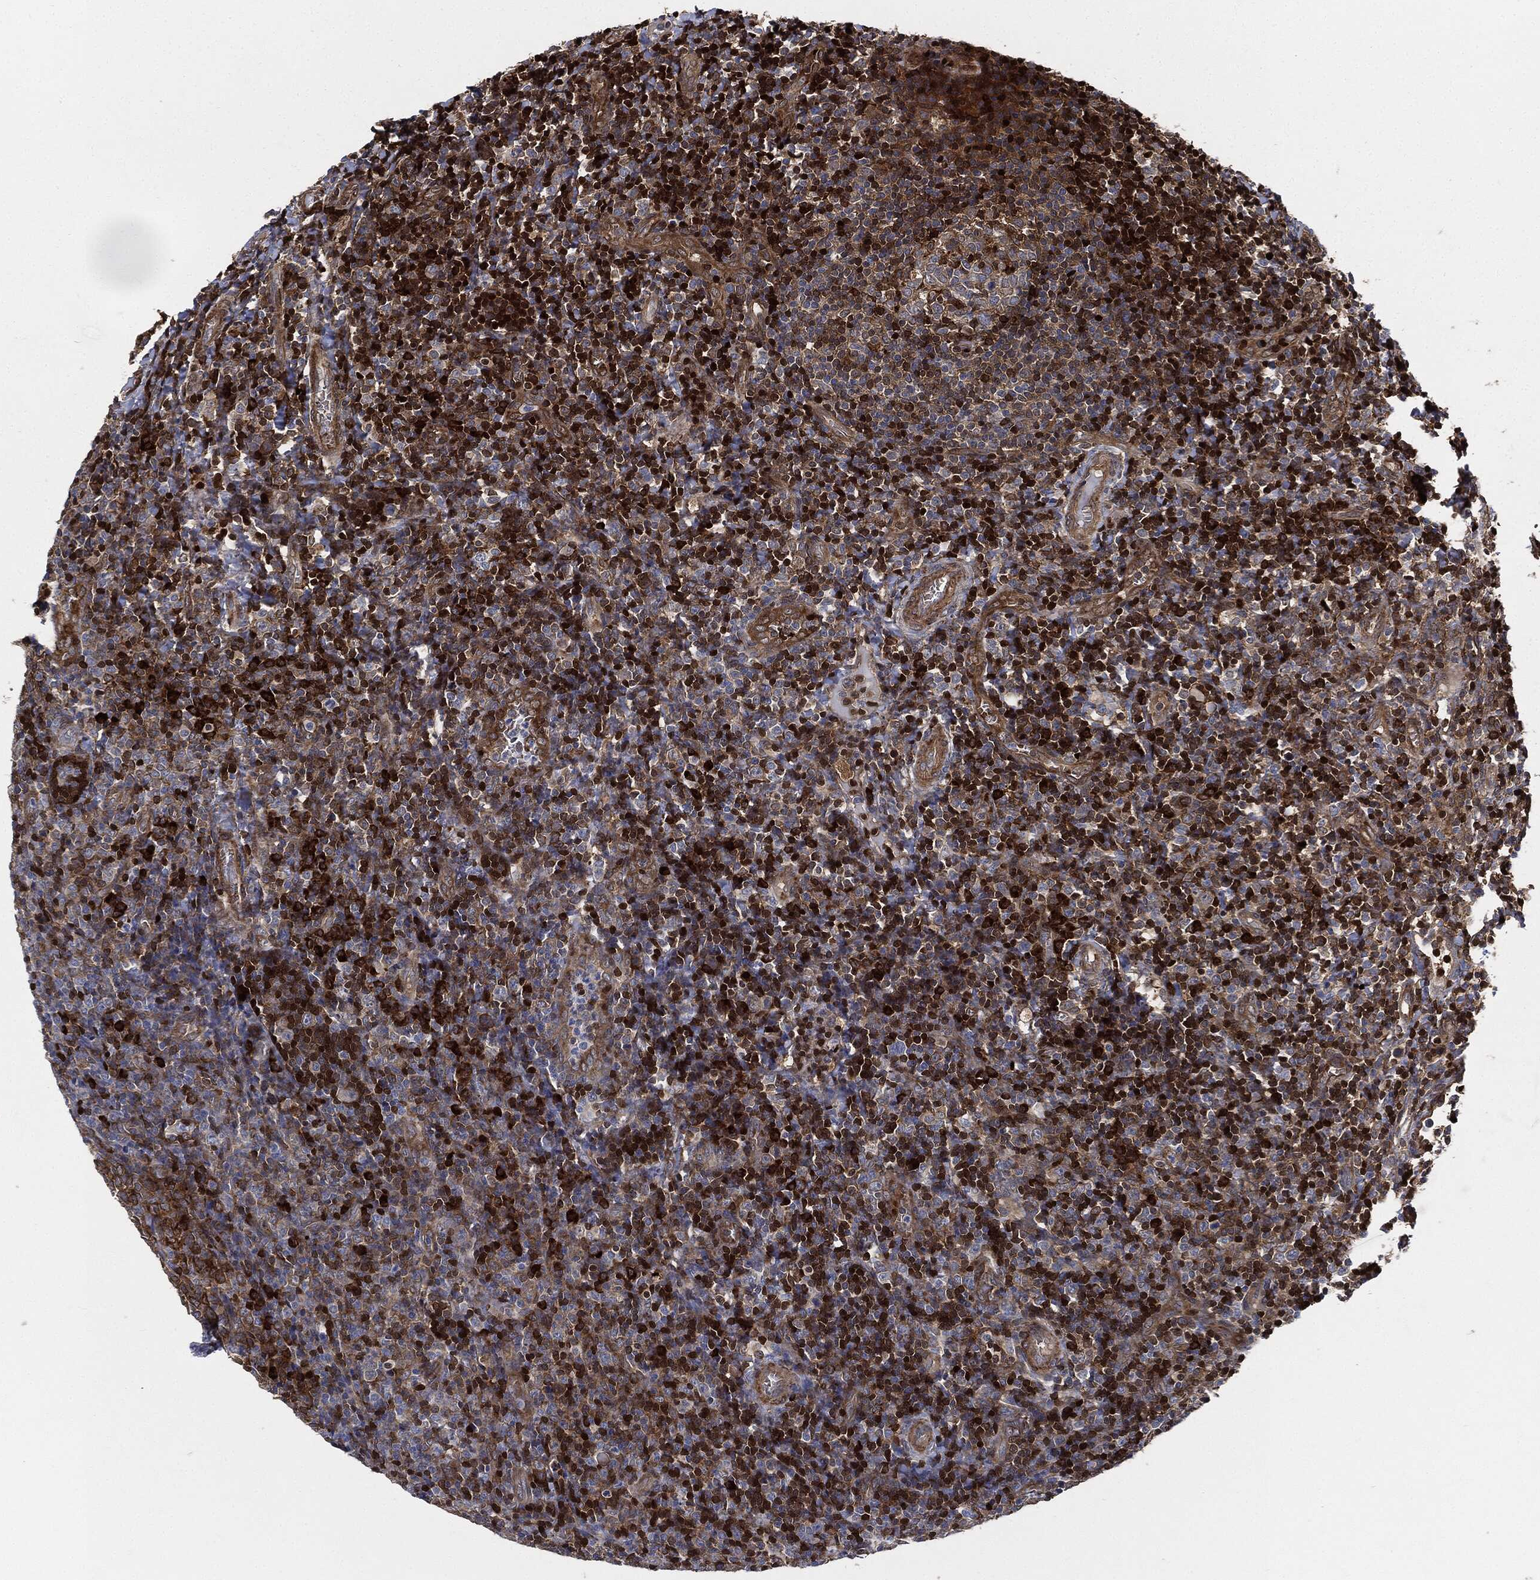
{"staining": {"intensity": "strong", "quantity": "<25%", "location": "cytoplasmic/membranous"}, "tissue": "tonsil", "cell_type": "Germinal center cells", "image_type": "normal", "snomed": [{"axis": "morphology", "description": "Normal tissue, NOS"}, {"axis": "topography", "description": "Tonsil"}], "caption": "Approximately <25% of germinal center cells in normal human tonsil demonstrate strong cytoplasmic/membranous protein expression as visualized by brown immunohistochemical staining.", "gene": "PRDX2", "patient": {"sex": "female", "age": 5}}